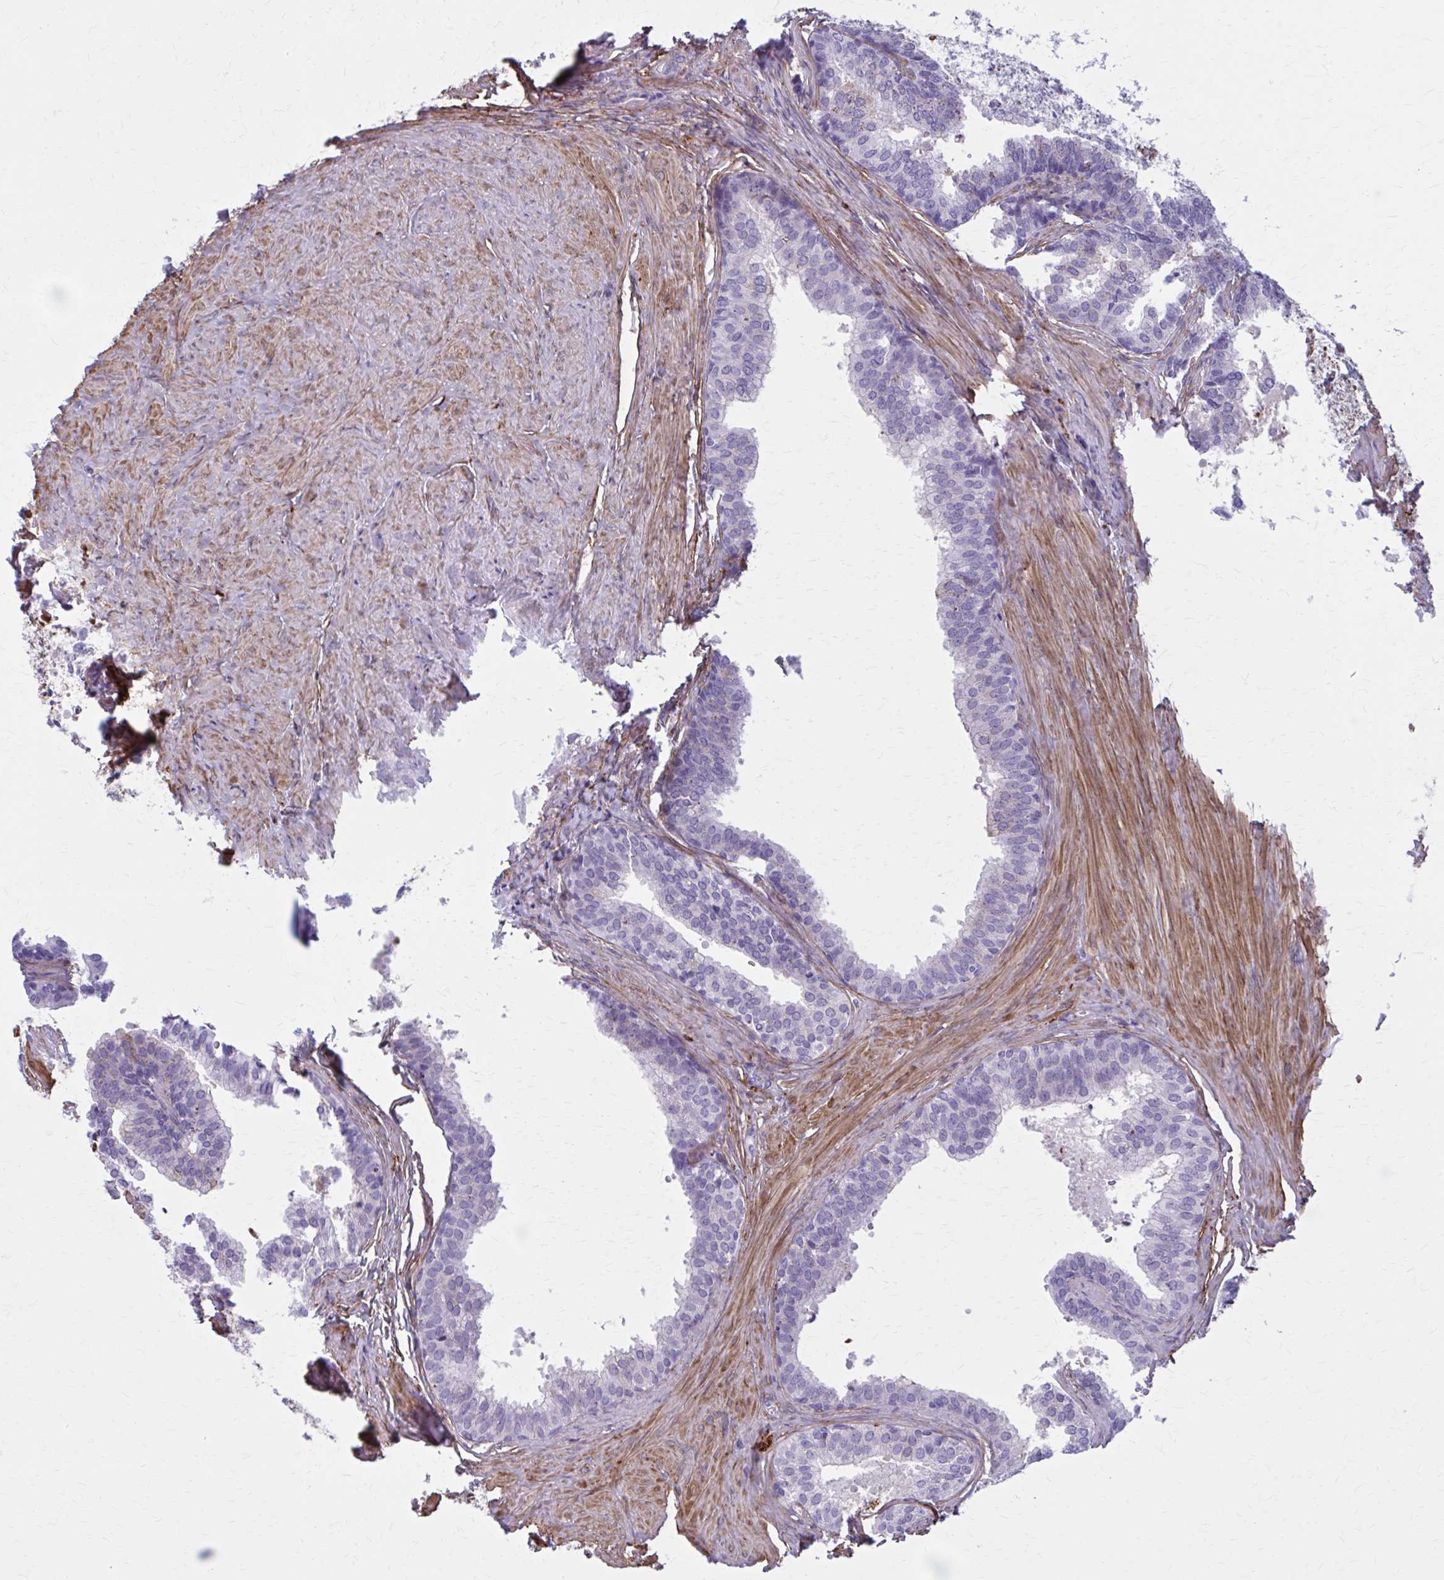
{"staining": {"intensity": "moderate", "quantity": "<25%", "location": "cytoplasmic/membranous"}, "tissue": "prostate", "cell_type": "Glandular cells", "image_type": "normal", "snomed": [{"axis": "morphology", "description": "Normal tissue, NOS"}, {"axis": "topography", "description": "Prostate"}, {"axis": "topography", "description": "Peripheral nerve tissue"}], "caption": "Glandular cells demonstrate low levels of moderate cytoplasmic/membranous staining in about <25% of cells in unremarkable prostate.", "gene": "AKAP12", "patient": {"sex": "male", "age": 55}}